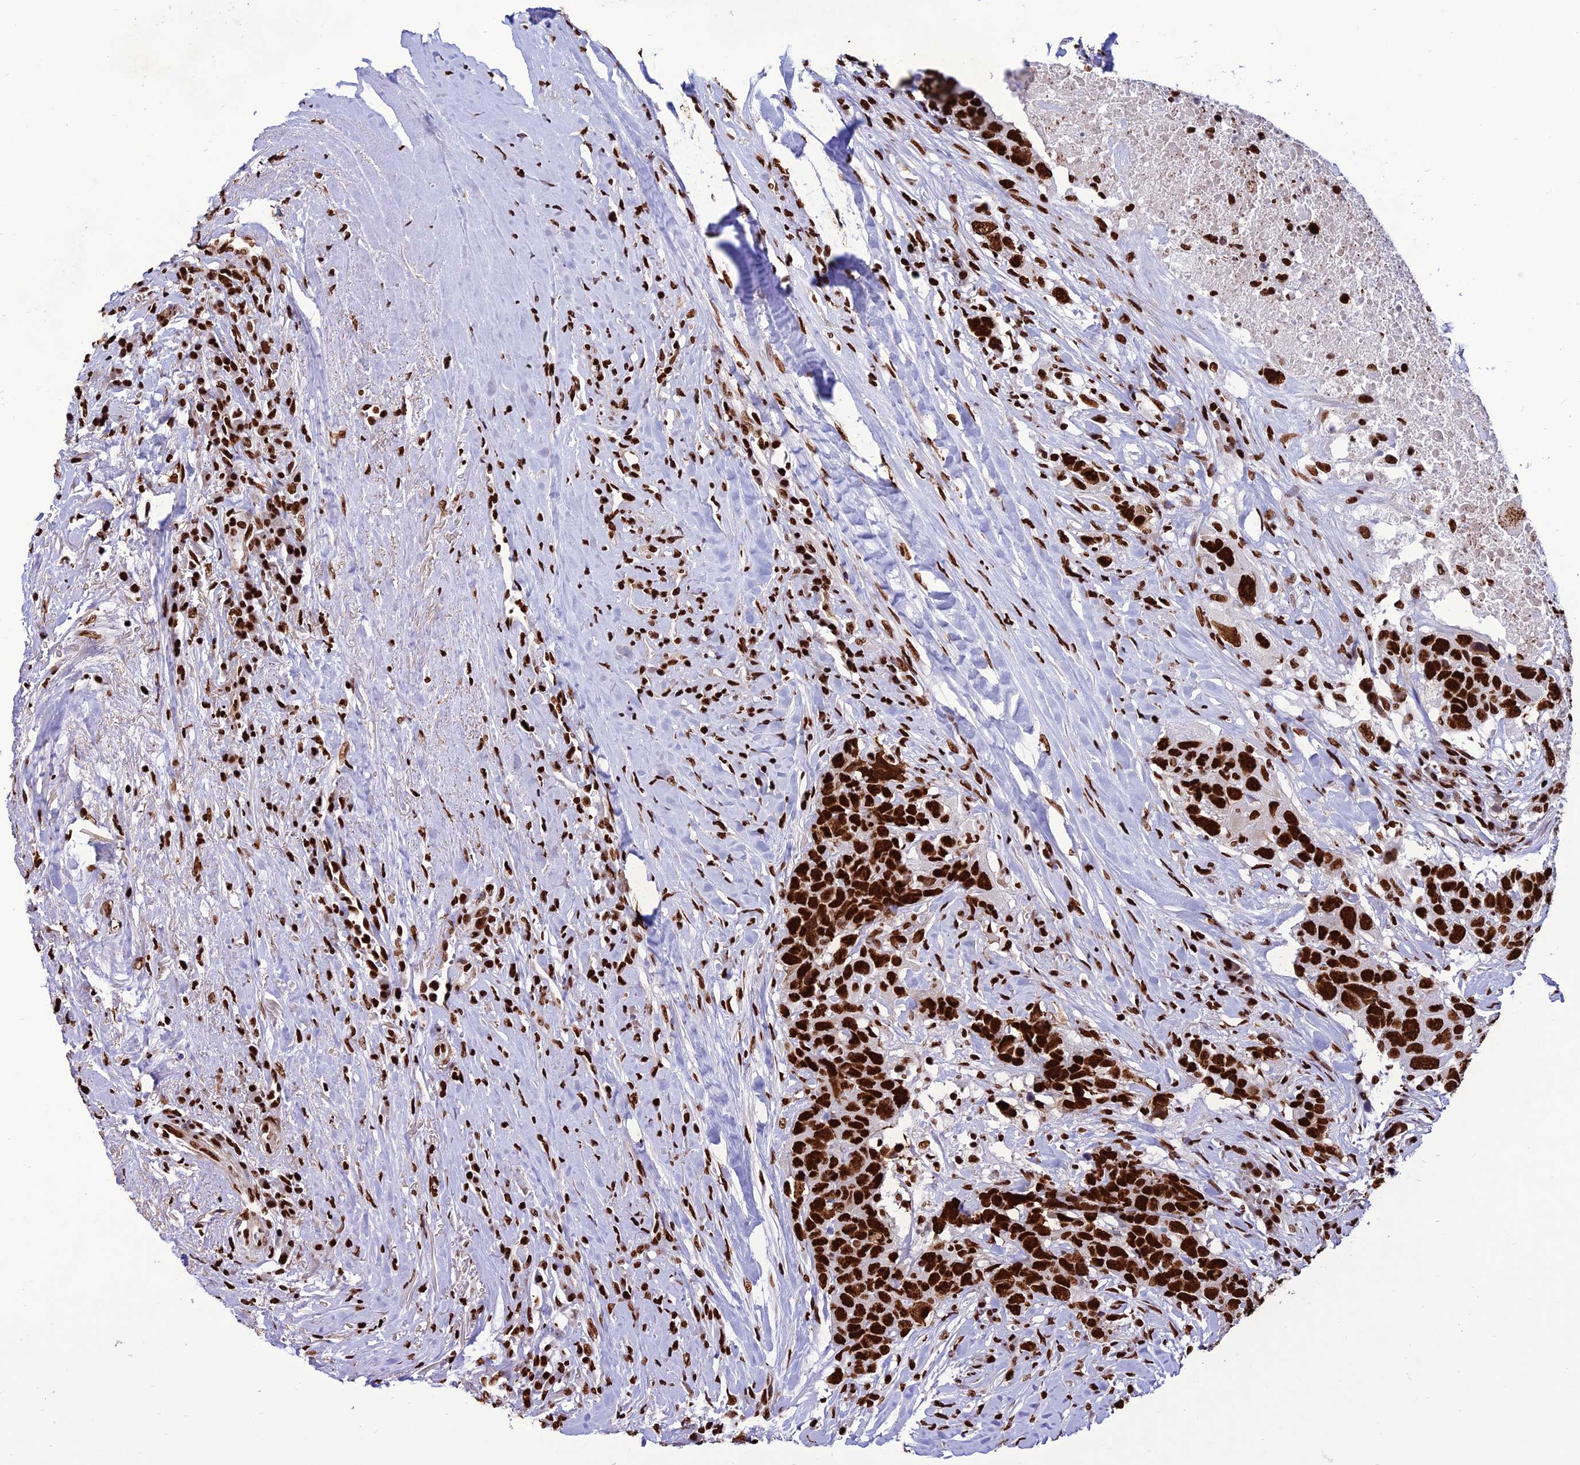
{"staining": {"intensity": "strong", "quantity": ">75%", "location": "nuclear"}, "tissue": "head and neck cancer", "cell_type": "Tumor cells", "image_type": "cancer", "snomed": [{"axis": "morphology", "description": "Squamous cell carcinoma, NOS"}, {"axis": "topography", "description": "Head-Neck"}], "caption": "A brown stain labels strong nuclear expression of a protein in head and neck cancer (squamous cell carcinoma) tumor cells.", "gene": "INO80E", "patient": {"sex": "male", "age": 66}}